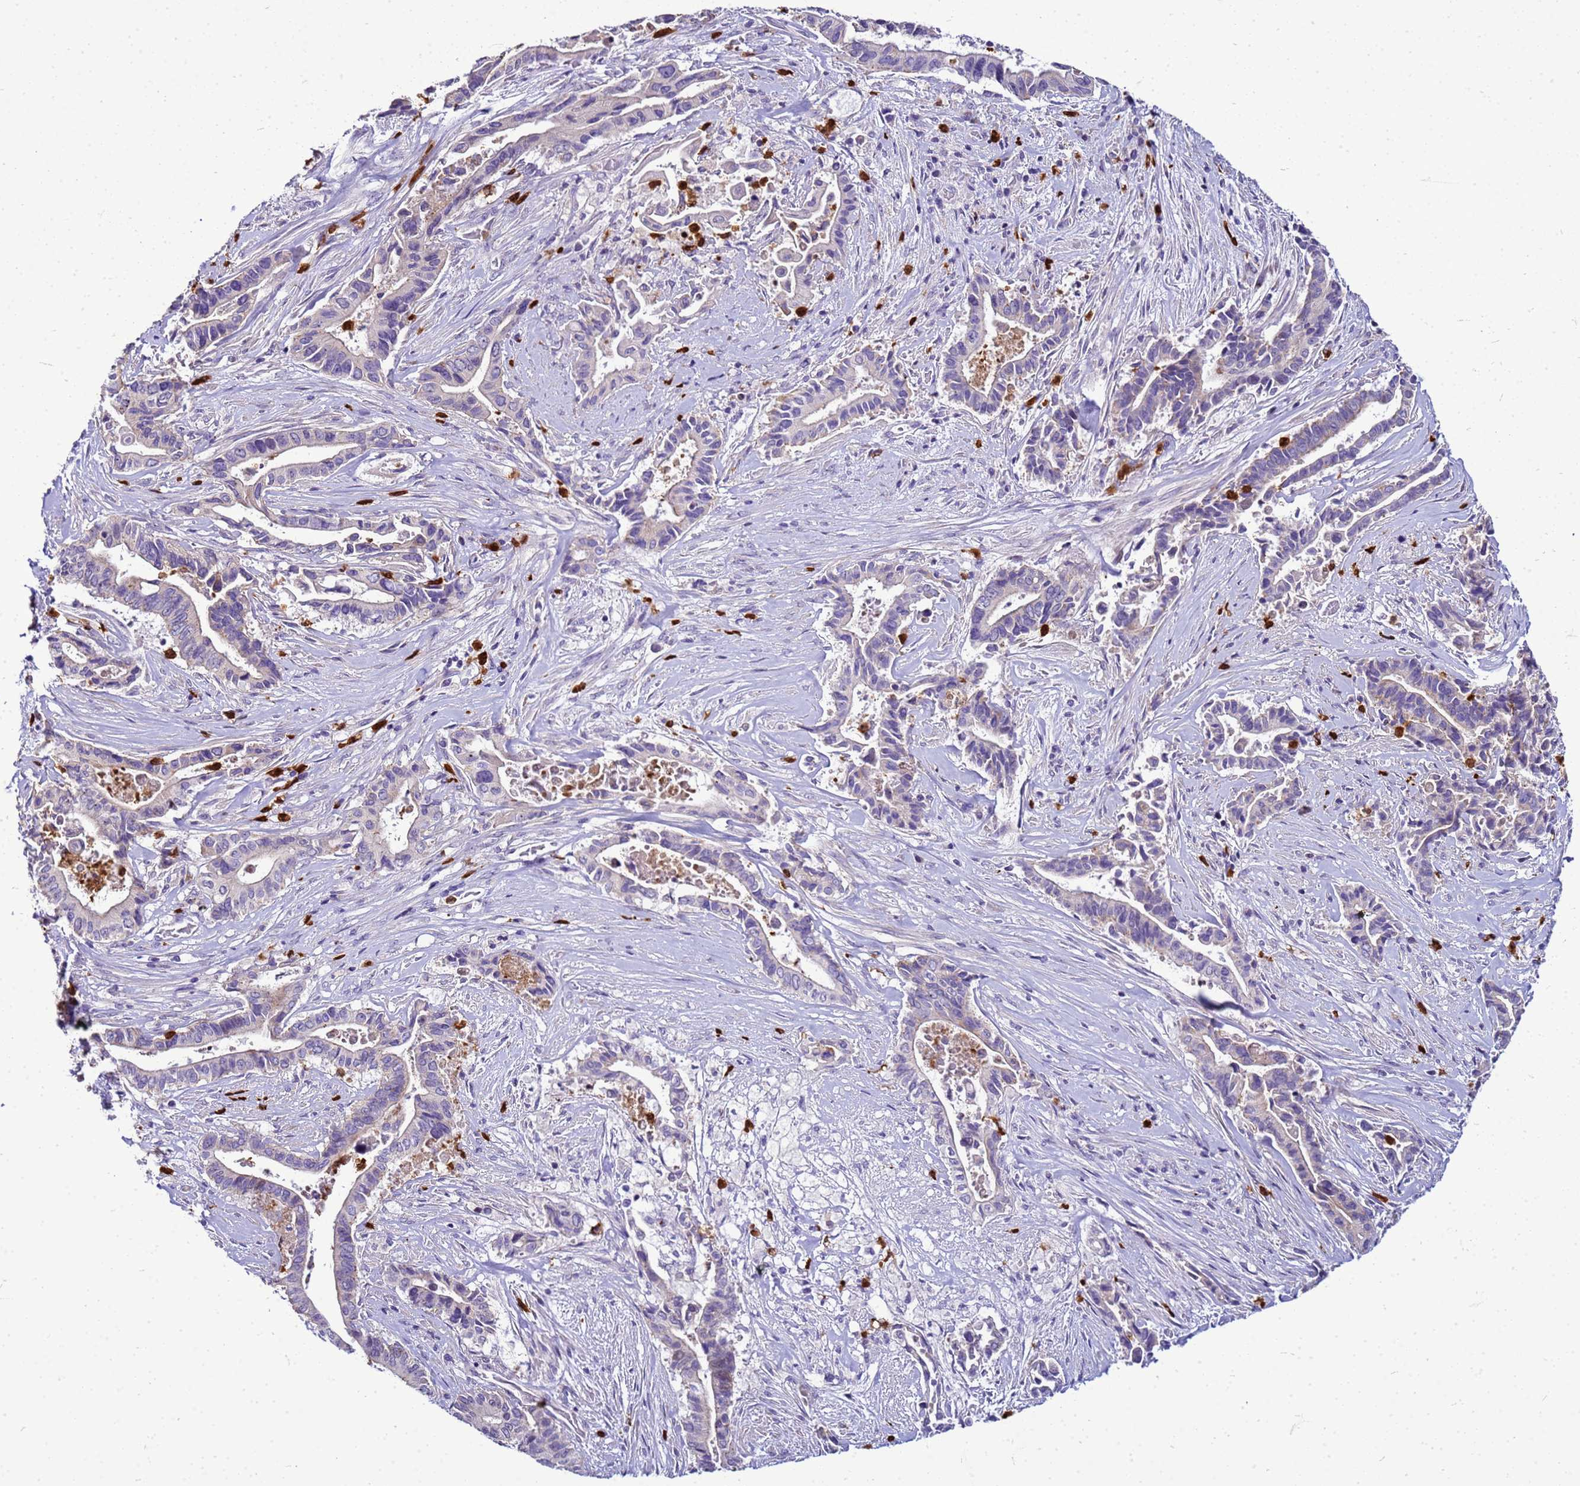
{"staining": {"intensity": "negative", "quantity": "none", "location": "none"}, "tissue": "pancreatic cancer", "cell_type": "Tumor cells", "image_type": "cancer", "snomed": [{"axis": "morphology", "description": "Adenocarcinoma, NOS"}, {"axis": "topography", "description": "Pancreas"}], "caption": "This histopathology image is of adenocarcinoma (pancreatic) stained with immunohistochemistry (IHC) to label a protein in brown with the nuclei are counter-stained blue. There is no staining in tumor cells. (Stains: DAB (3,3'-diaminobenzidine) immunohistochemistry (IHC) with hematoxylin counter stain, Microscopy: brightfield microscopy at high magnification).", "gene": "VPS4B", "patient": {"sex": "female", "age": 77}}